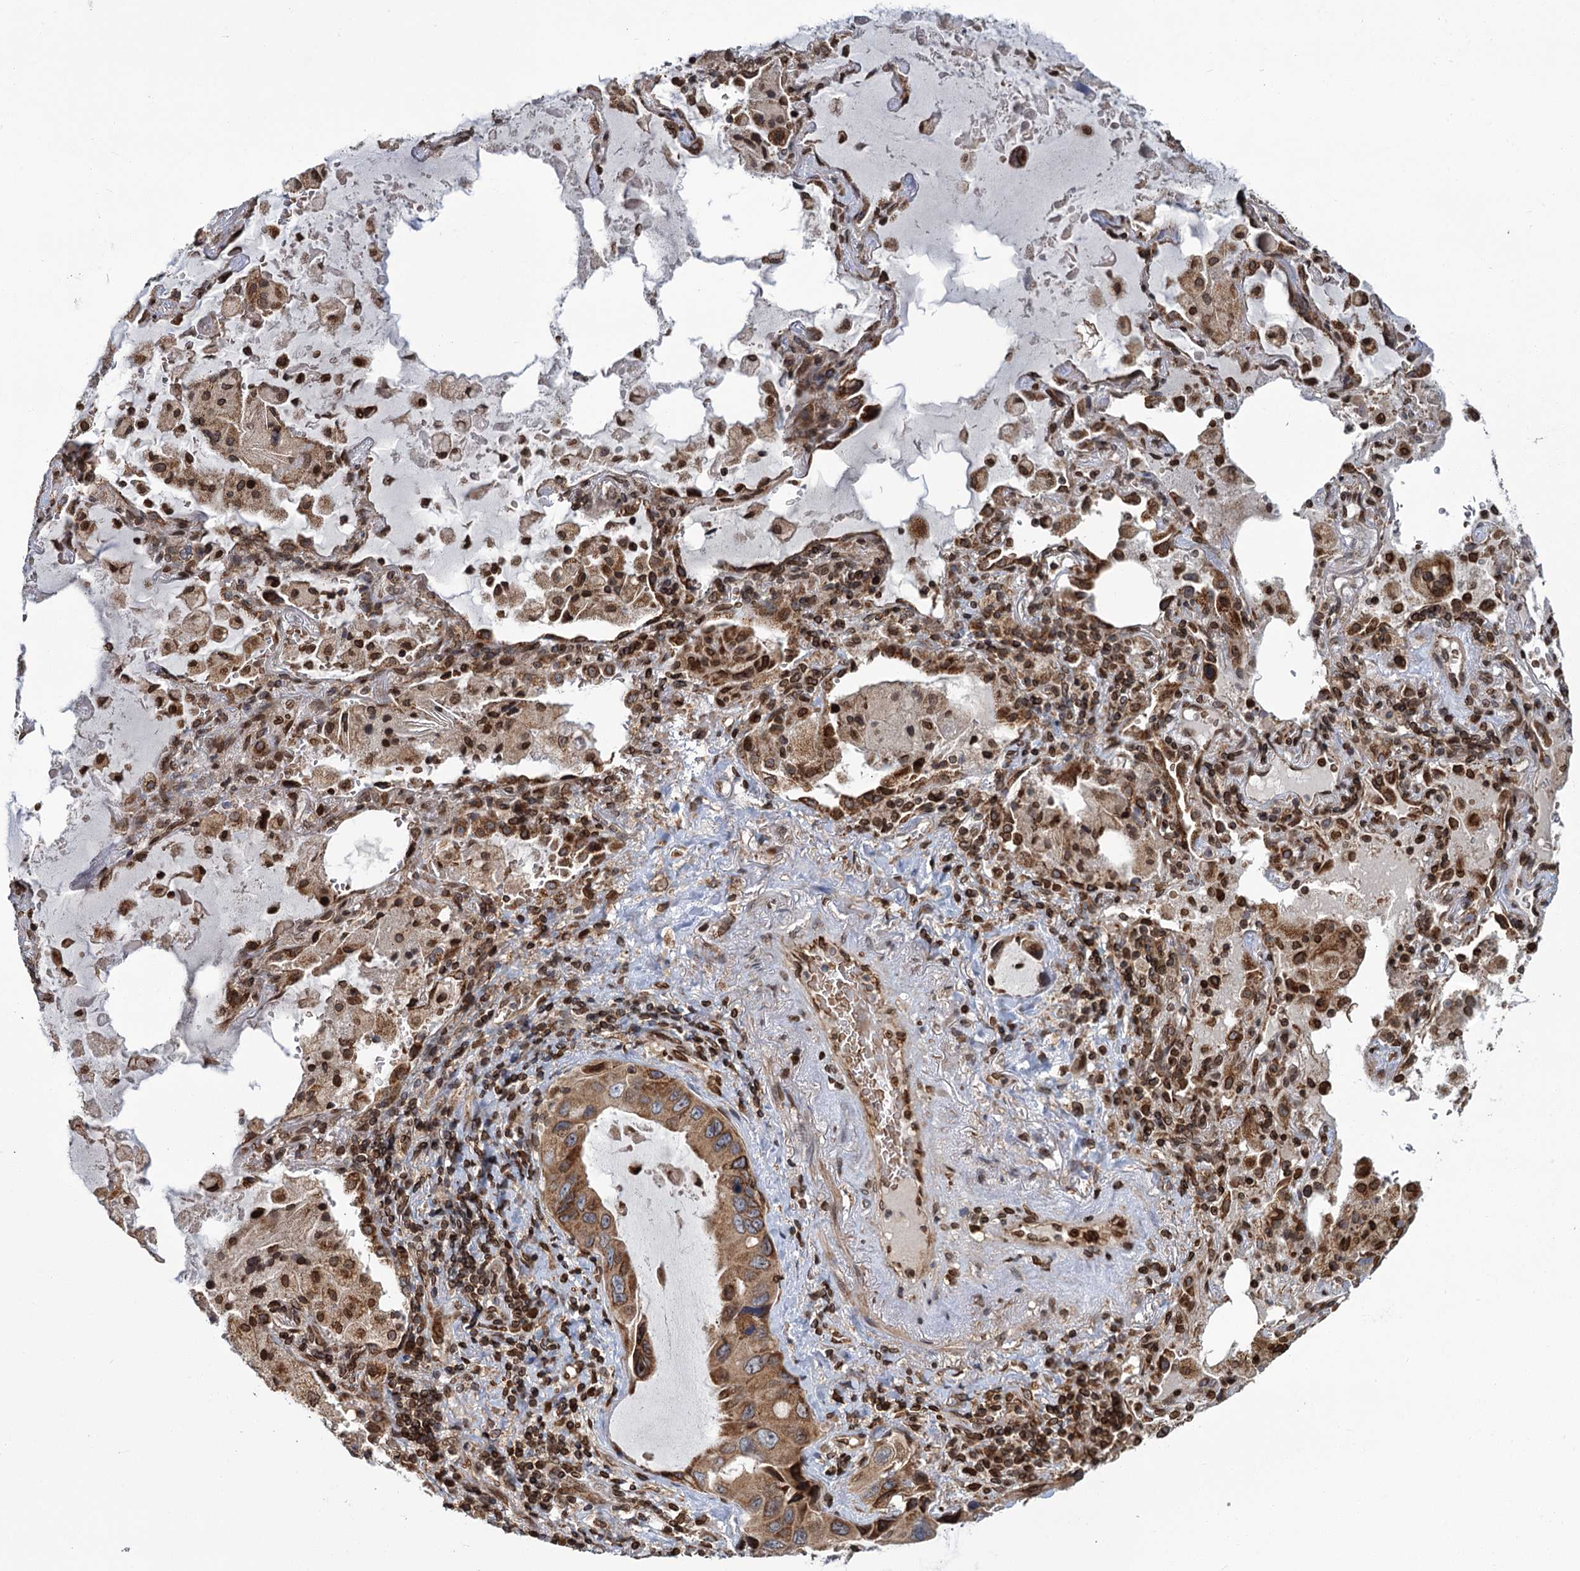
{"staining": {"intensity": "moderate", "quantity": ">75%", "location": "cytoplasmic/membranous"}, "tissue": "lung cancer", "cell_type": "Tumor cells", "image_type": "cancer", "snomed": [{"axis": "morphology", "description": "Squamous cell carcinoma, NOS"}, {"axis": "topography", "description": "Lung"}], "caption": "Immunohistochemistry of human lung cancer (squamous cell carcinoma) shows medium levels of moderate cytoplasmic/membranous staining in approximately >75% of tumor cells.", "gene": "CFAP46", "patient": {"sex": "female", "age": 73}}